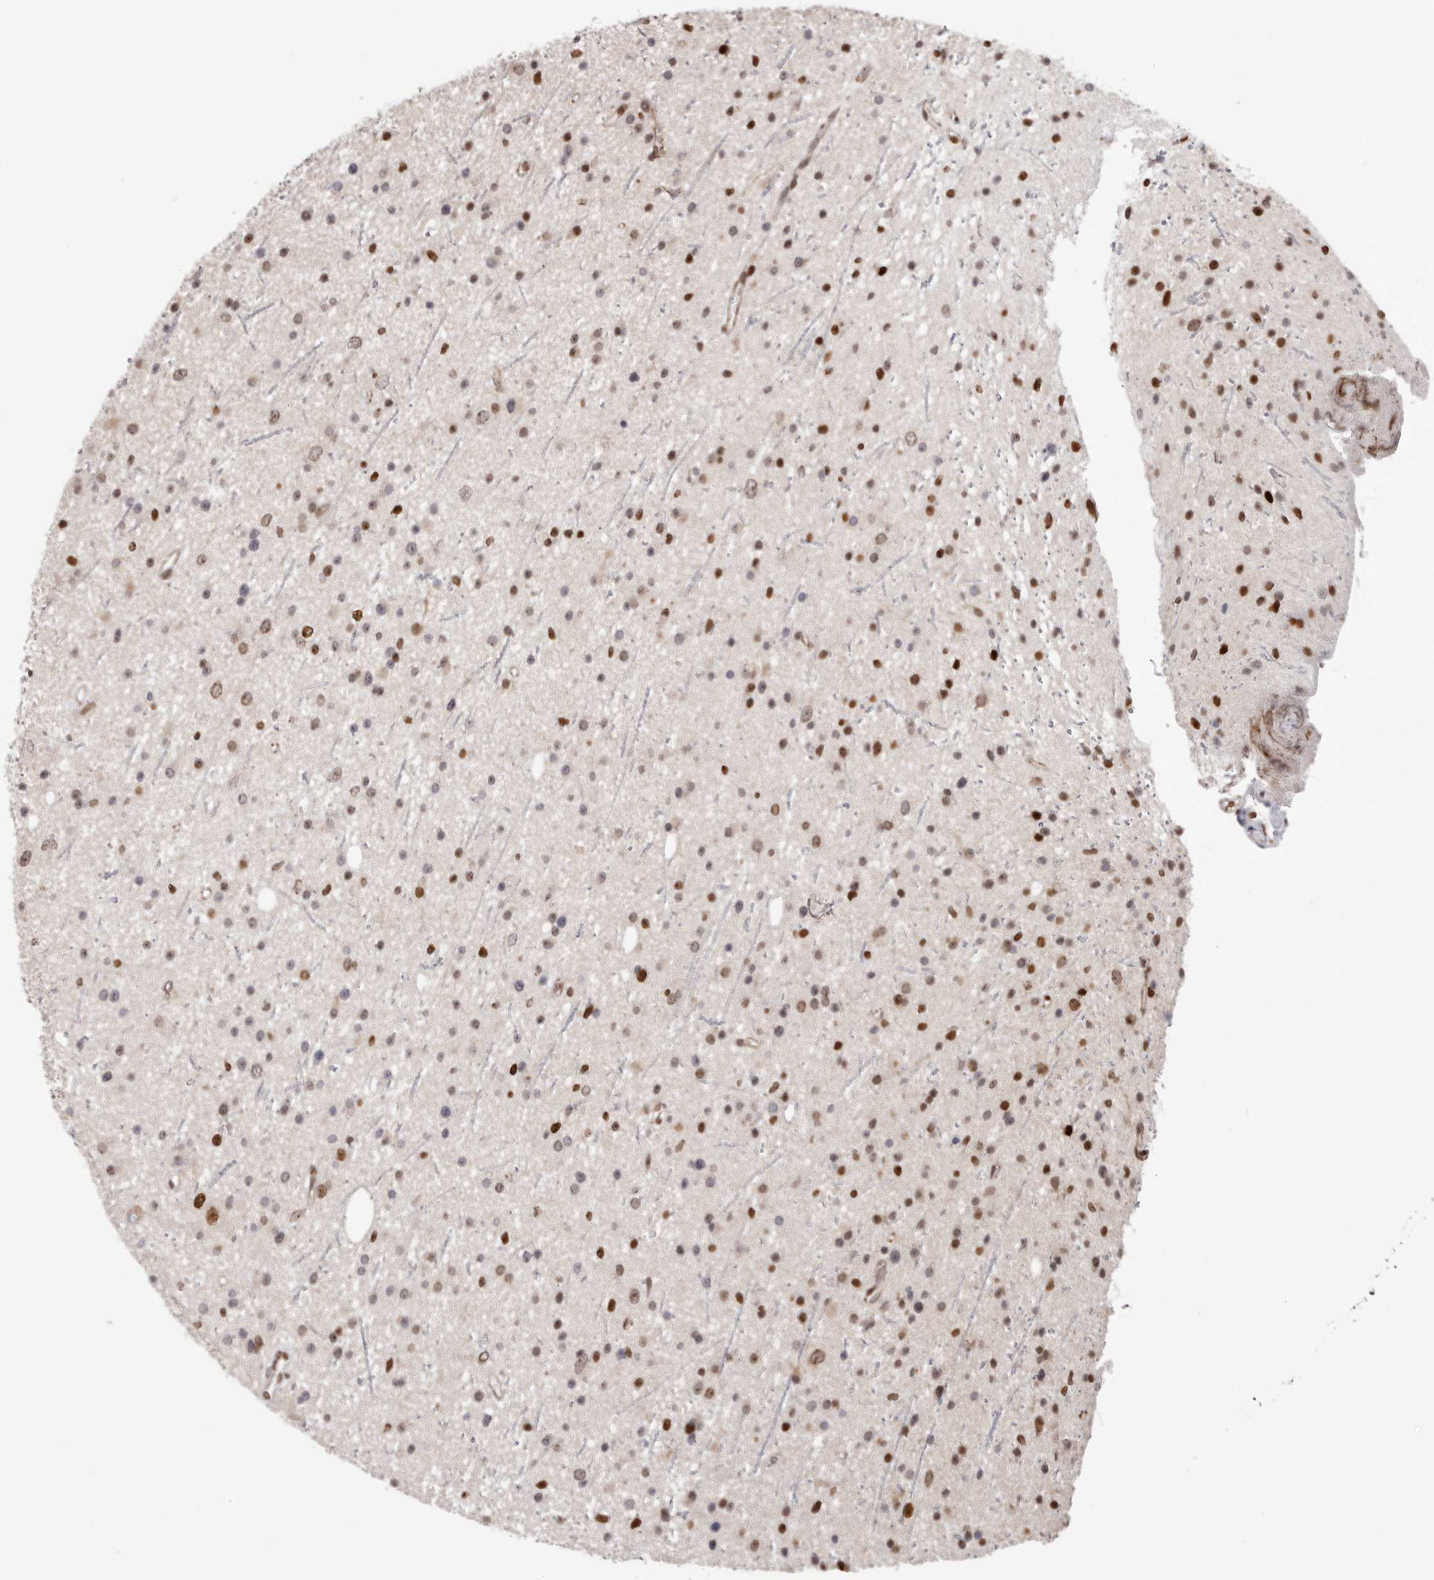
{"staining": {"intensity": "strong", "quantity": "25%-75%", "location": "nuclear"}, "tissue": "glioma", "cell_type": "Tumor cells", "image_type": "cancer", "snomed": [{"axis": "morphology", "description": "Glioma, malignant, Low grade"}, {"axis": "topography", "description": "Cerebral cortex"}], "caption": "Immunohistochemistry of human low-grade glioma (malignant) displays high levels of strong nuclear staining in about 25%-75% of tumor cells.", "gene": "SRP19", "patient": {"sex": "female", "age": 39}}